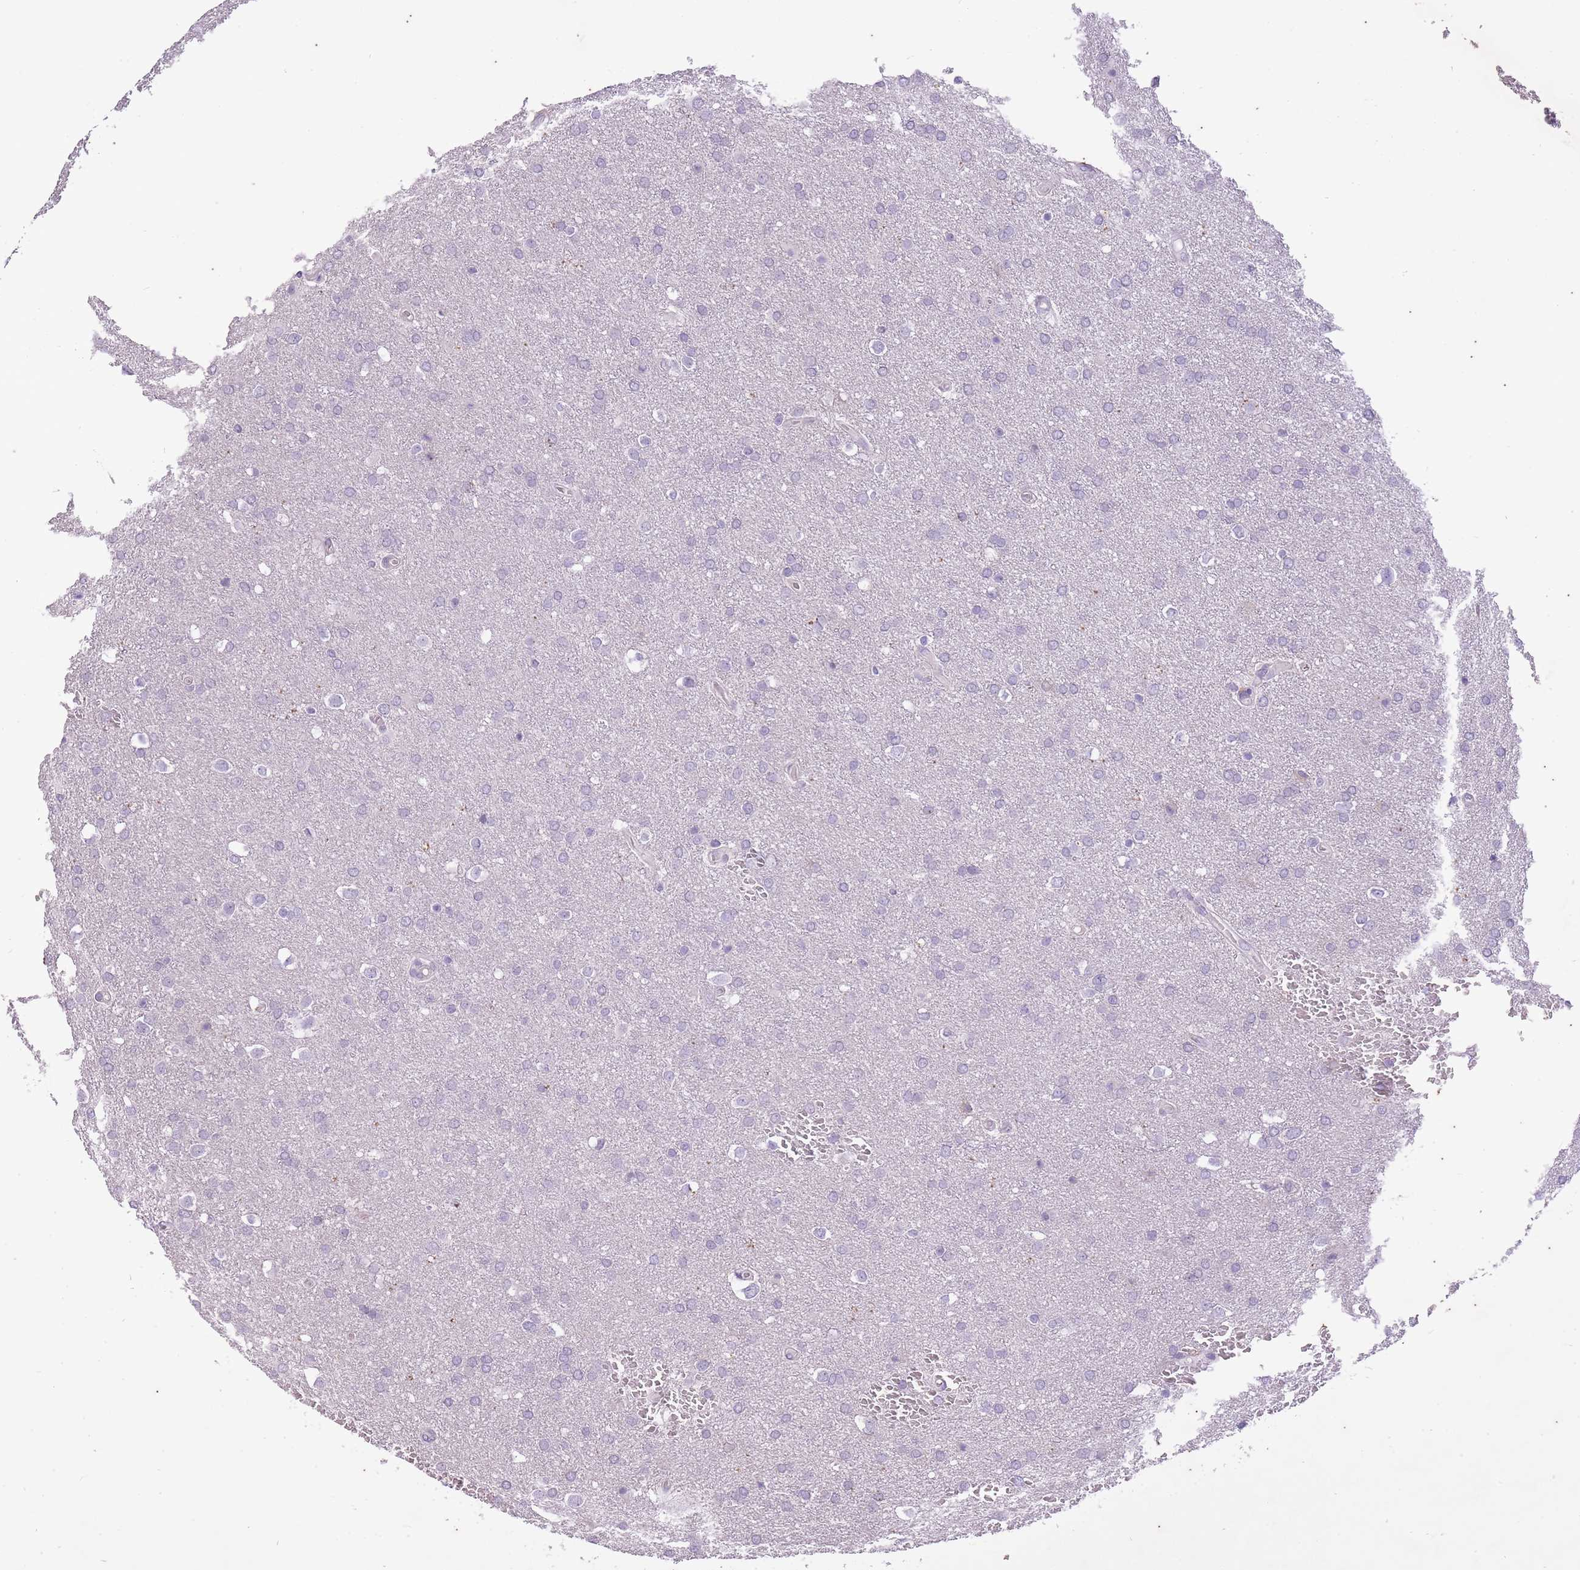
{"staining": {"intensity": "negative", "quantity": "none", "location": "none"}, "tissue": "glioma", "cell_type": "Tumor cells", "image_type": "cancer", "snomed": [{"axis": "morphology", "description": "Glioma, malignant, Low grade"}, {"axis": "topography", "description": "Brain"}], "caption": "The histopathology image demonstrates no significant expression in tumor cells of malignant glioma (low-grade). (DAB (3,3'-diaminobenzidine) immunohistochemistry (IHC) visualized using brightfield microscopy, high magnification).", "gene": "CNTNAP3", "patient": {"sex": "female", "age": 32}}